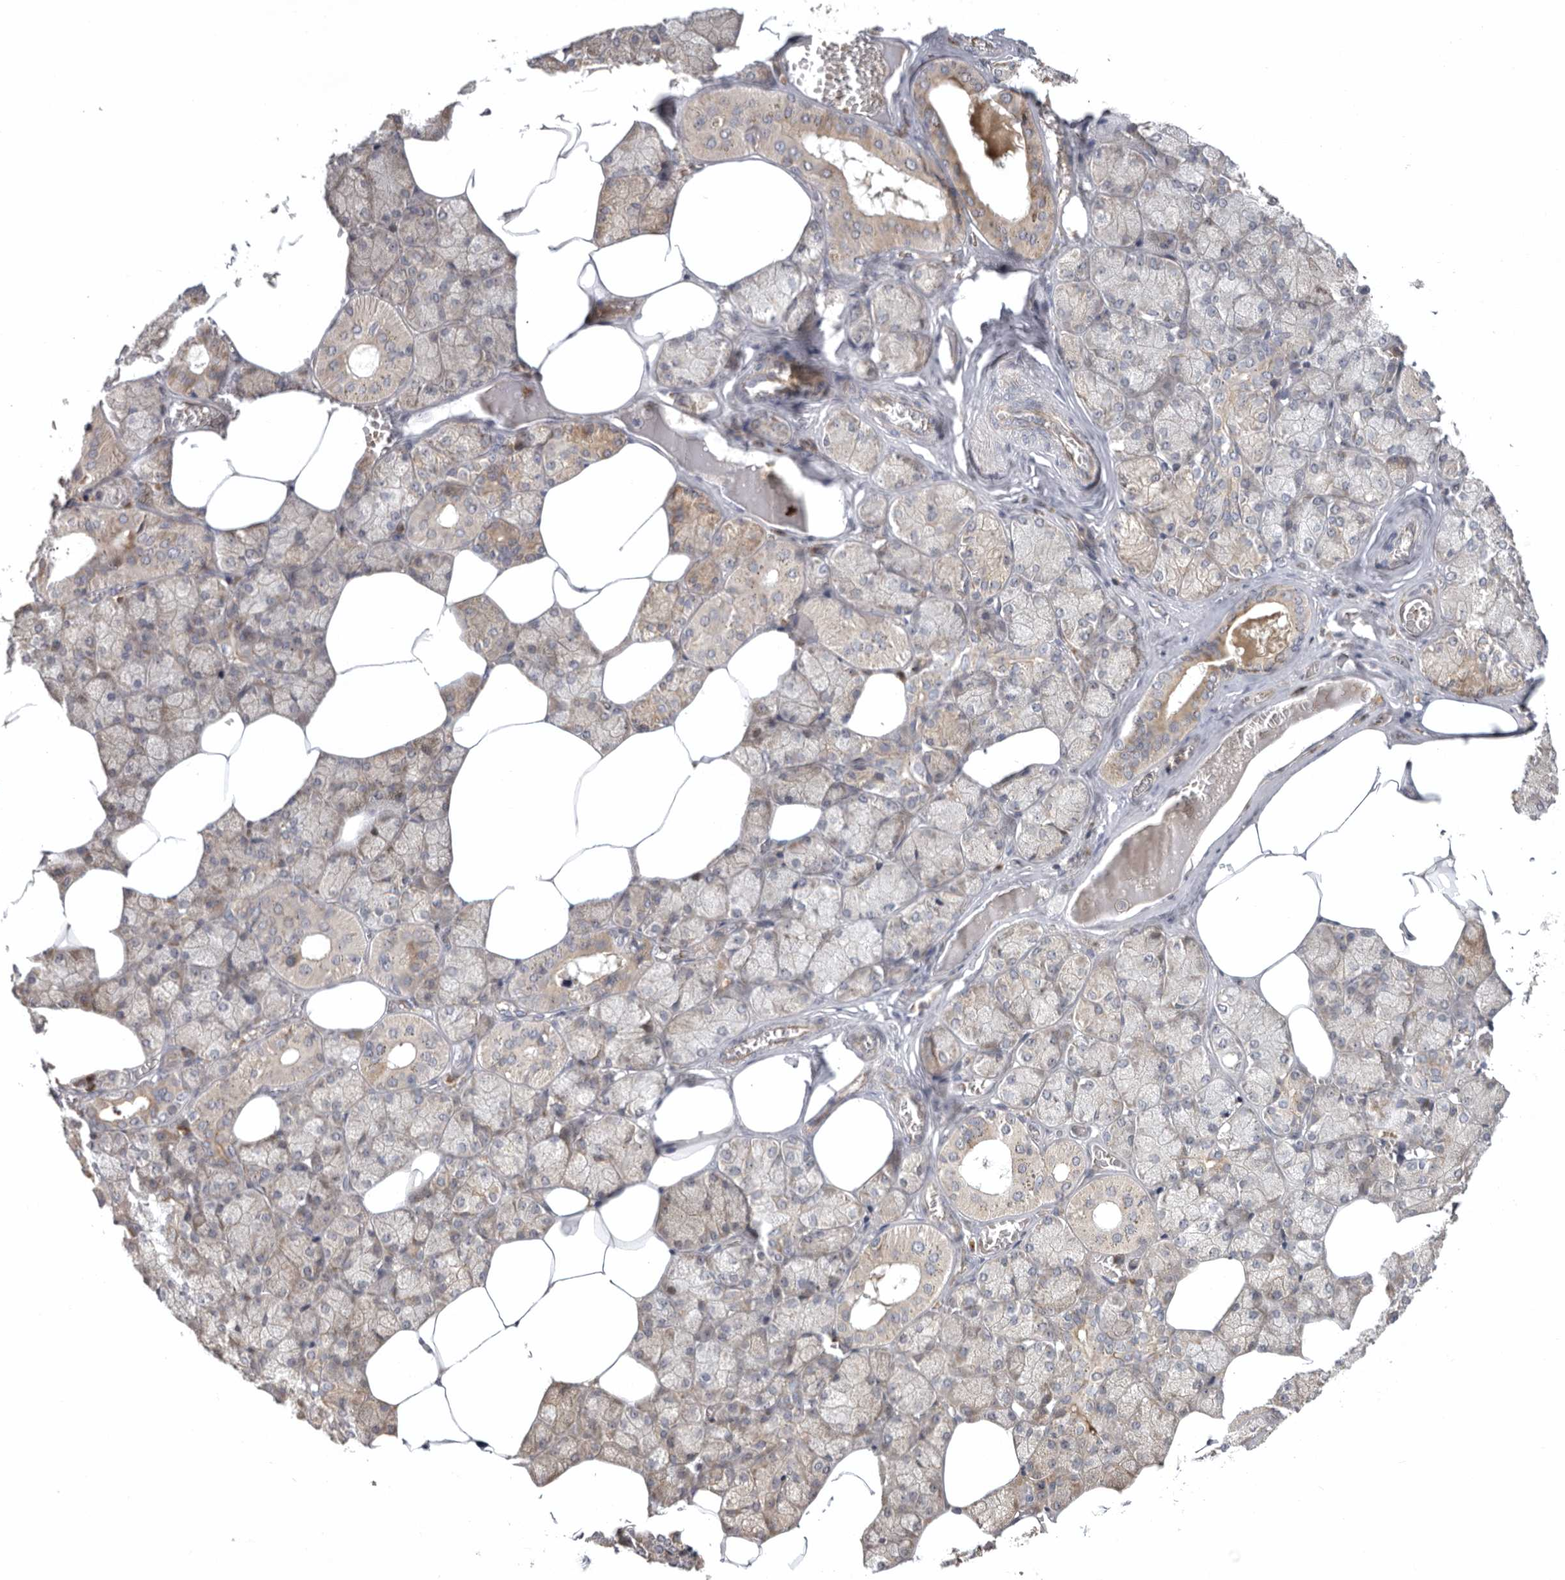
{"staining": {"intensity": "moderate", "quantity": "25%-75%", "location": "cytoplasmic/membranous"}, "tissue": "salivary gland", "cell_type": "Glandular cells", "image_type": "normal", "snomed": [{"axis": "morphology", "description": "Normal tissue, NOS"}, {"axis": "topography", "description": "Salivary gland"}], "caption": "Immunohistochemical staining of normal salivary gland displays moderate cytoplasmic/membranous protein positivity in approximately 25%-75% of glandular cells. (DAB IHC, brown staining for protein, blue staining for nuclei).", "gene": "KIF2B", "patient": {"sex": "male", "age": 62}}